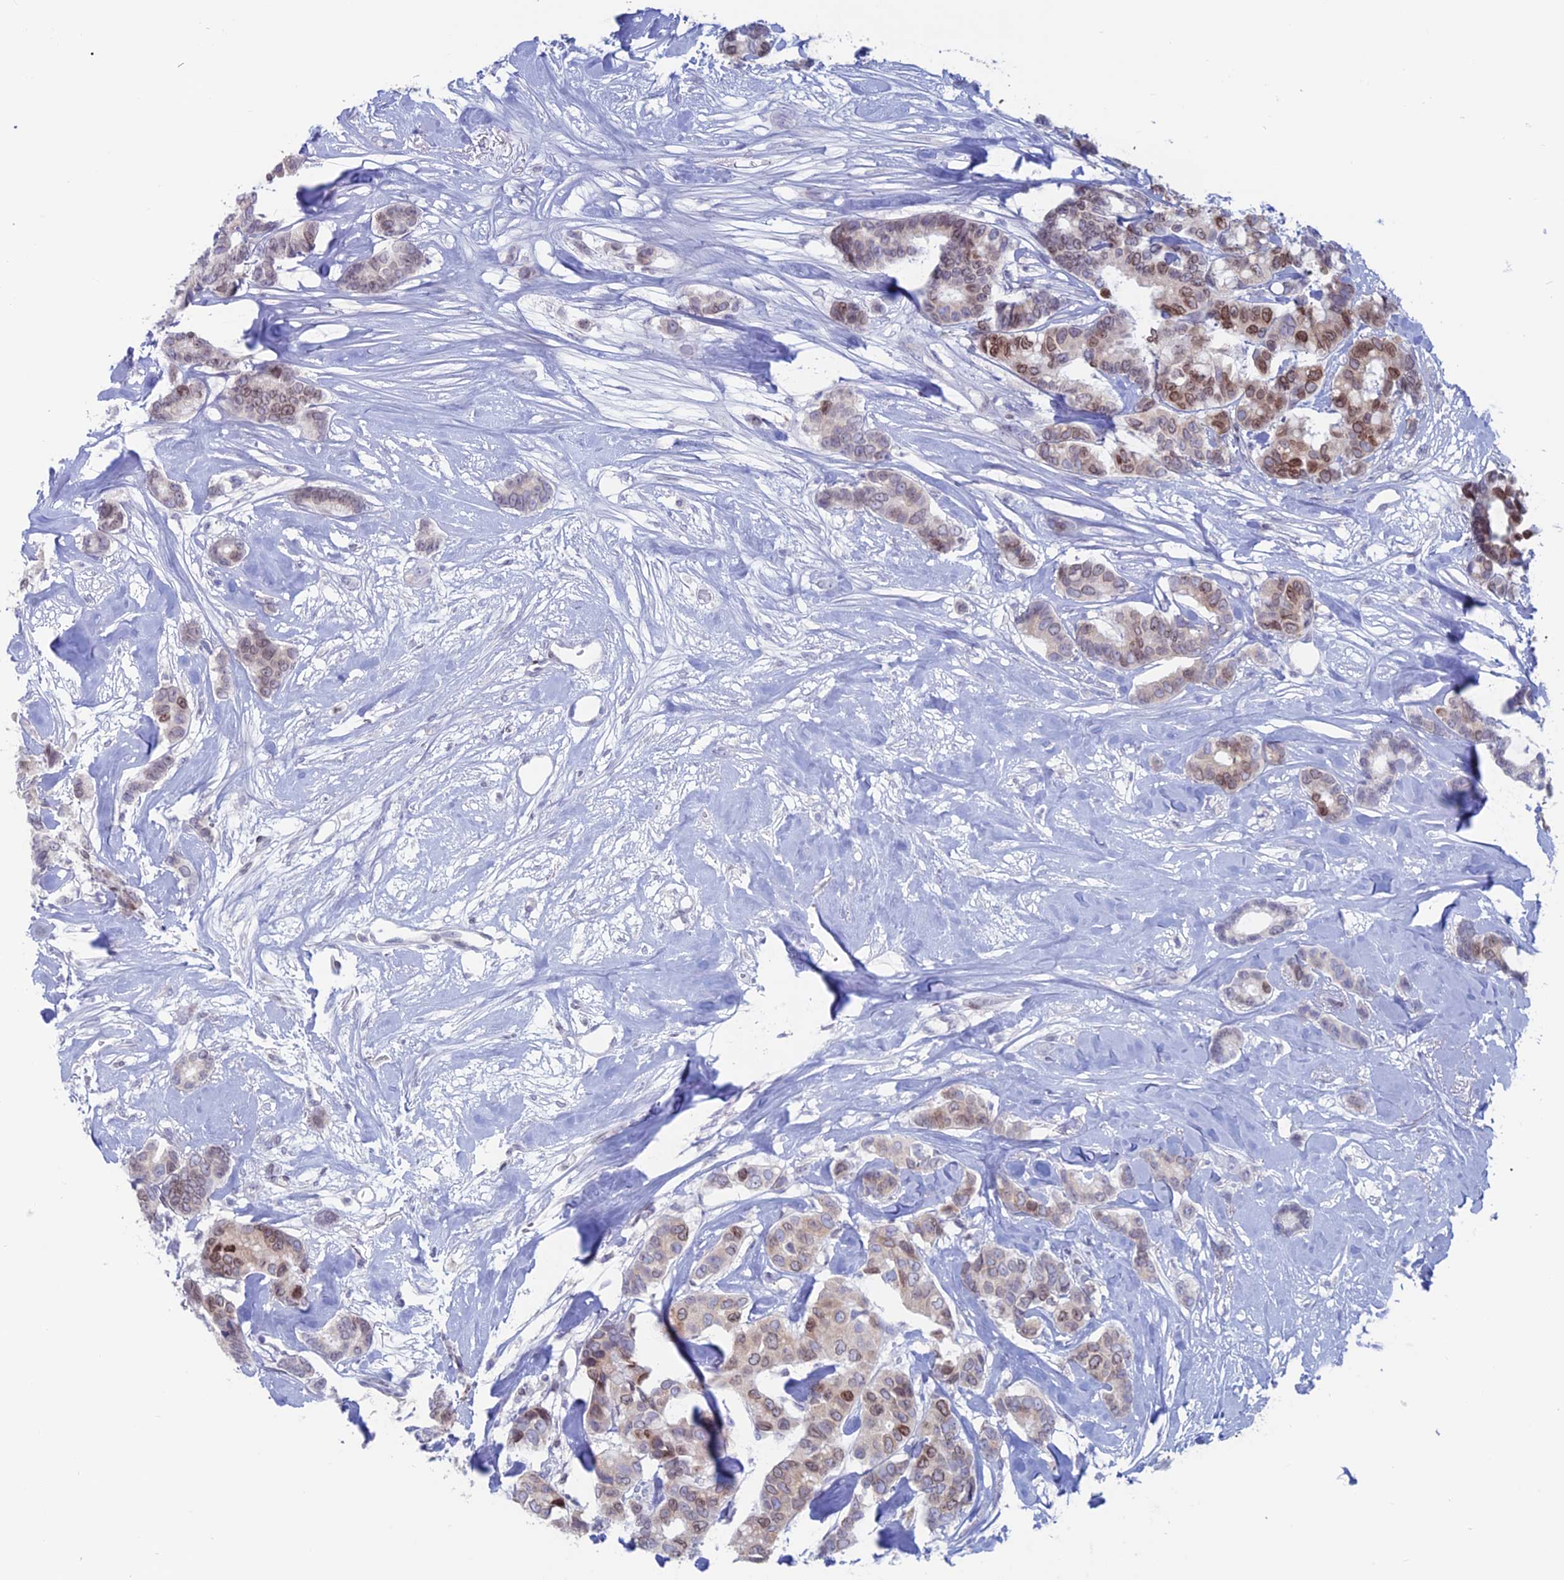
{"staining": {"intensity": "moderate", "quantity": "<25%", "location": "nuclear"}, "tissue": "breast cancer", "cell_type": "Tumor cells", "image_type": "cancer", "snomed": [{"axis": "morphology", "description": "Duct carcinoma"}, {"axis": "topography", "description": "Breast"}], "caption": "About <25% of tumor cells in human breast intraductal carcinoma demonstrate moderate nuclear protein expression as visualized by brown immunohistochemical staining.", "gene": "CERS6", "patient": {"sex": "female", "age": 87}}